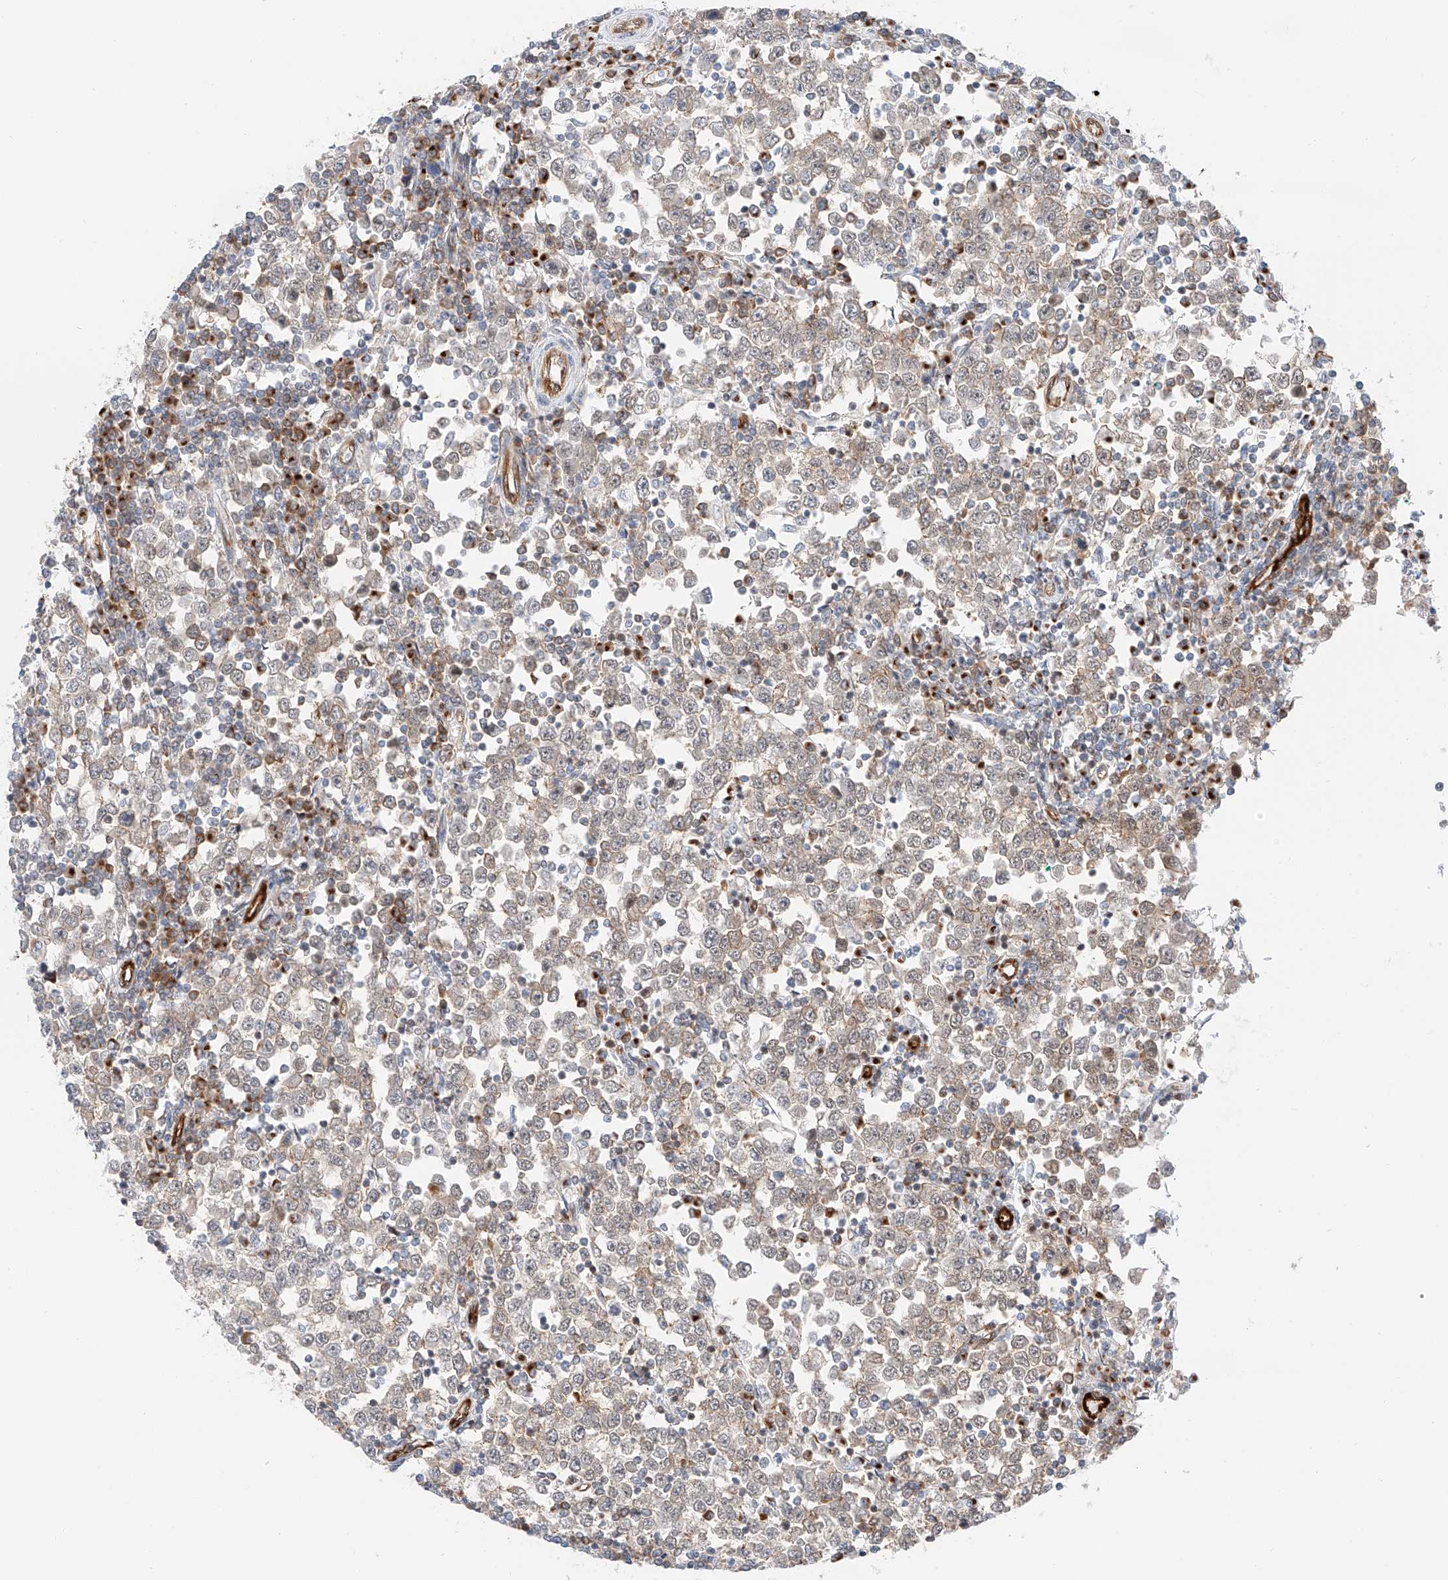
{"staining": {"intensity": "weak", "quantity": "<25%", "location": "cytoplasmic/membranous"}, "tissue": "testis cancer", "cell_type": "Tumor cells", "image_type": "cancer", "snomed": [{"axis": "morphology", "description": "Seminoma, NOS"}, {"axis": "topography", "description": "Testis"}], "caption": "DAB (3,3'-diaminobenzidine) immunohistochemical staining of human testis seminoma reveals no significant staining in tumor cells.", "gene": "CARMIL1", "patient": {"sex": "male", "age": 65}}